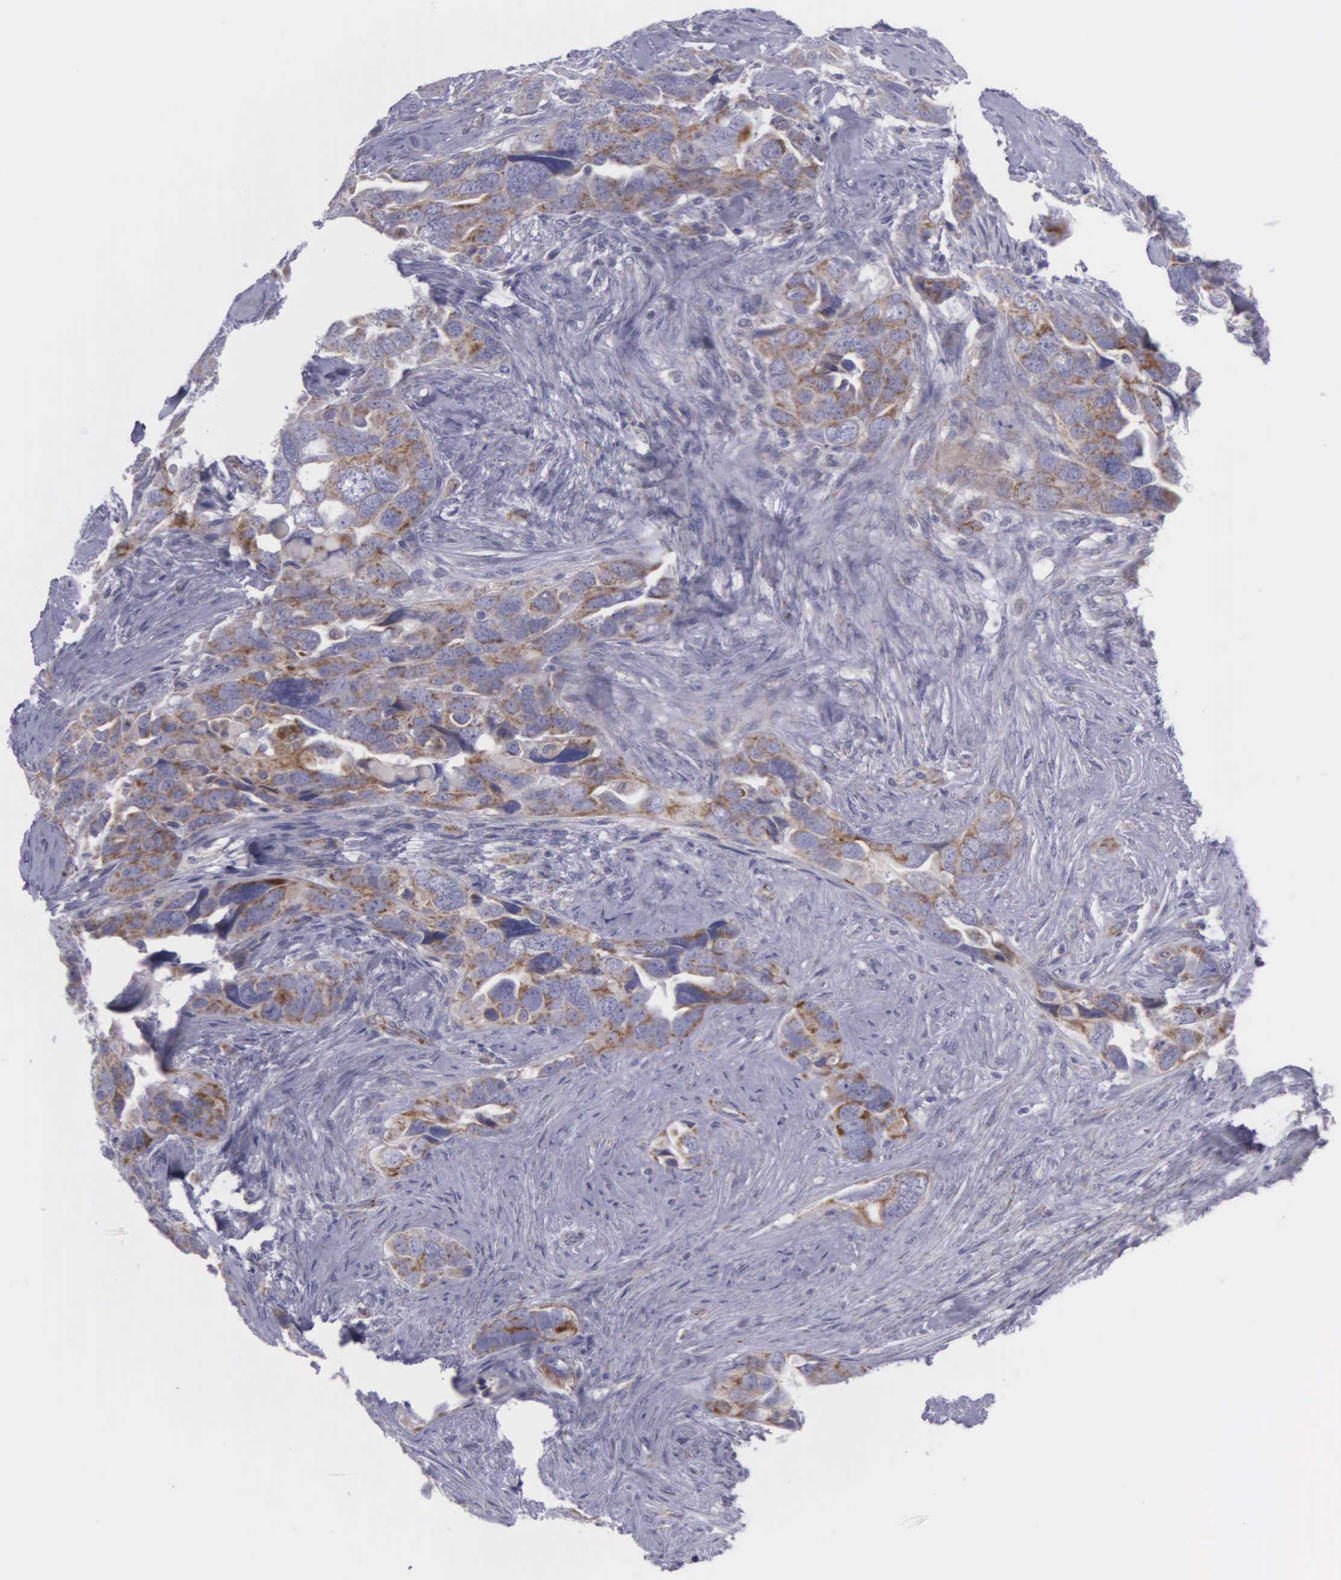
{"staining": {"intensity": "moderate", "quantity": "25%-75%", "location": "cytoplasmic/membranous"}, "tissue": "ovarian cancer", "cell_type": "Tumor cells", "image_type": "cancer", "snomed": [{"axis": "morphology", "description": "Cystadenocarcinoma, serous, NOS"}, {"axis": "topography", "description": "Ovary"}], "caption": "Ovarian serous cystadenocarcinoma stained for a protein reveals moderate cytoplasmic/membranous positivity in tumor cells.", "gene": "SYNJ2BP", "patient": {"sex": "female", "age": 63}}